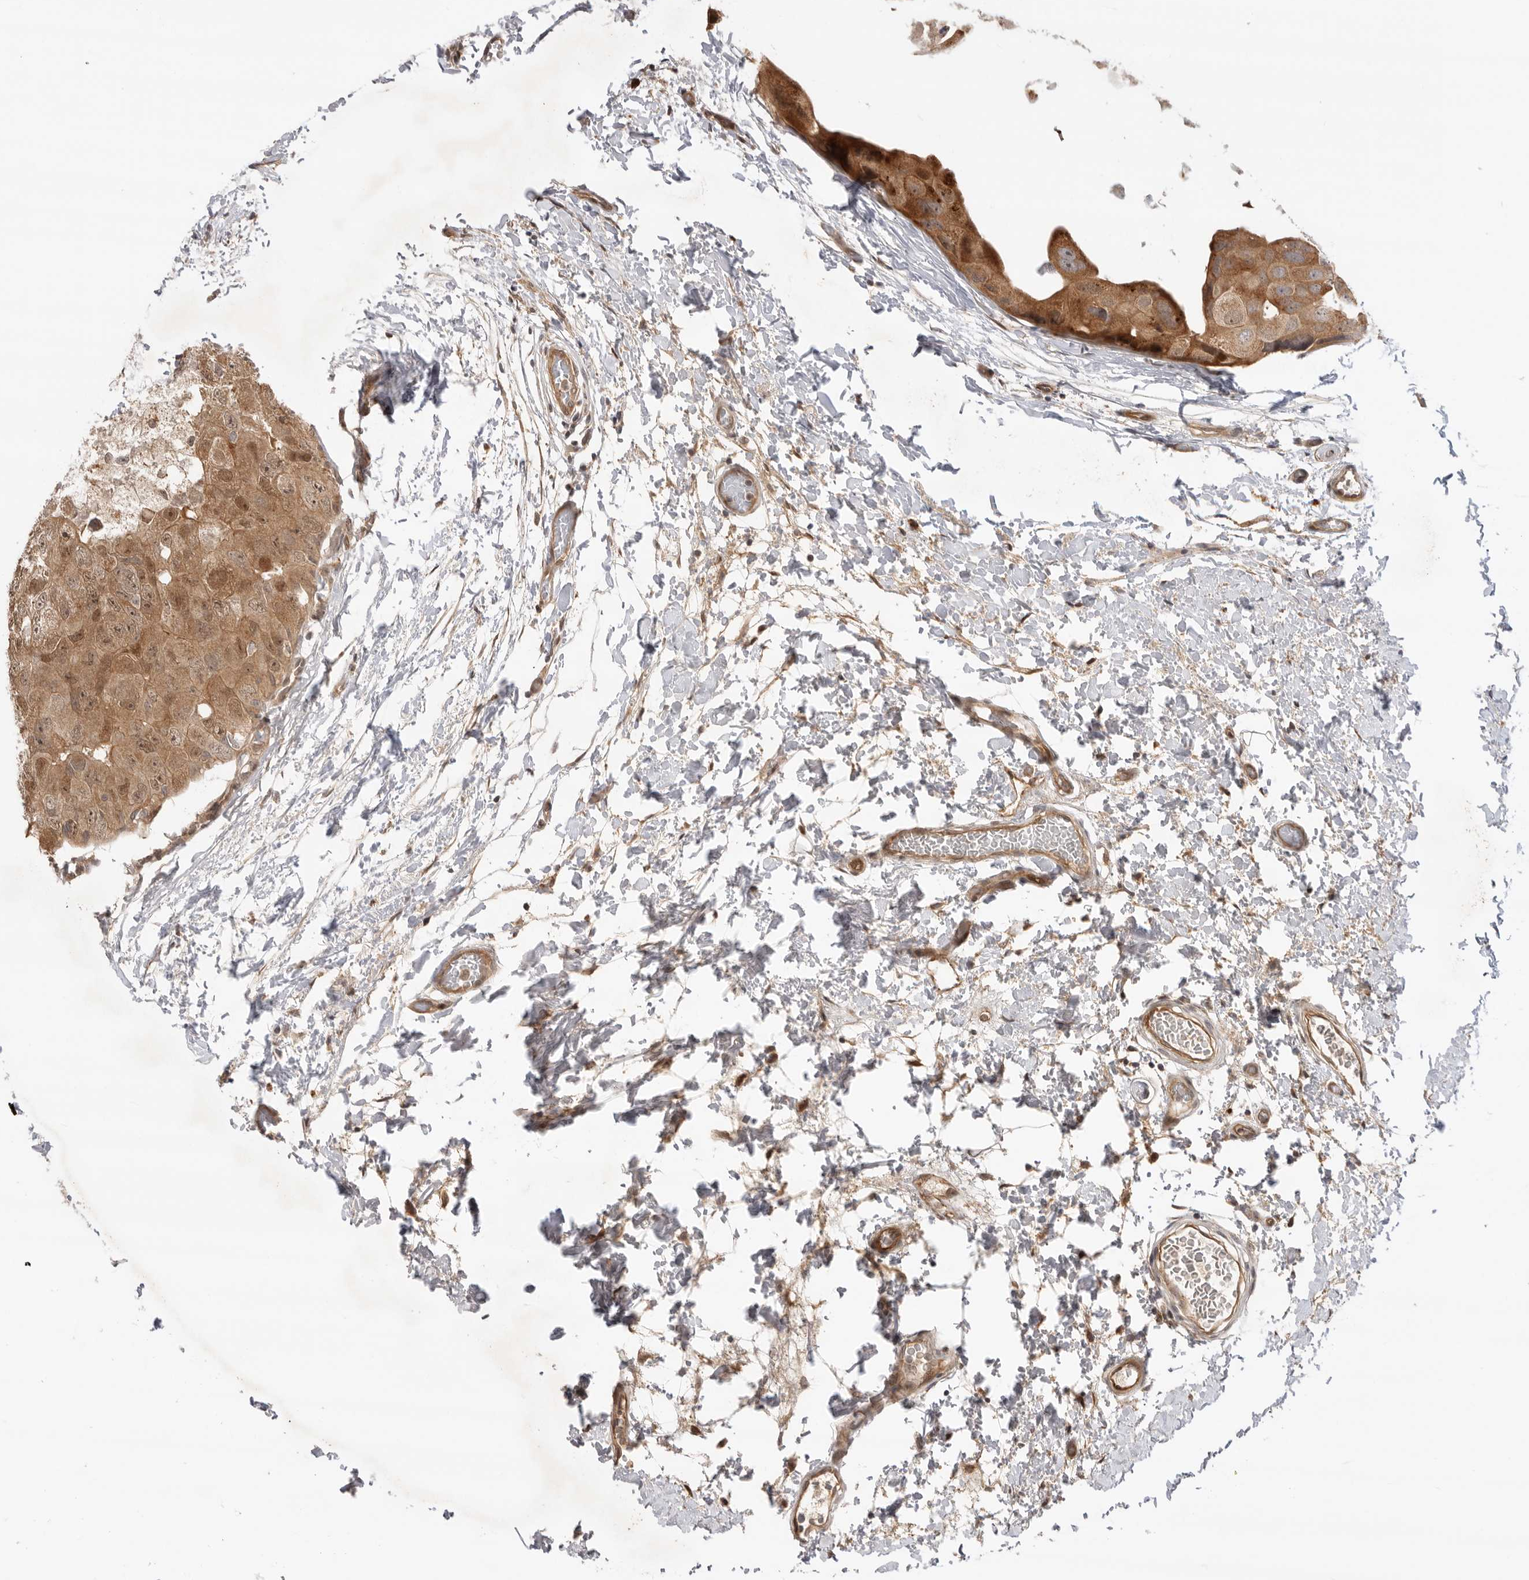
{"staining": {"intensity": "moderate", "quantity": ">75%", "location": "cytoplasmic/membranous"}, "tissue": "breast cancer", "cell_type": "Tumor cells", "image_type": "cancer", "snomed": [{"axis": "morphology", "description": "Duct carcinoma"}, {"axis": "topography", "description": "Breast"}], "caption": "The micrograph demonstrates immunohistochemical staining of breast infiltrating ductal carcinoma. There is moderate cytoplasmic/membranous positivity is identified in approximately >75% of tumor cells.", "gene": "DCAF8", "patient": {"sex": "female", "age": 62}}